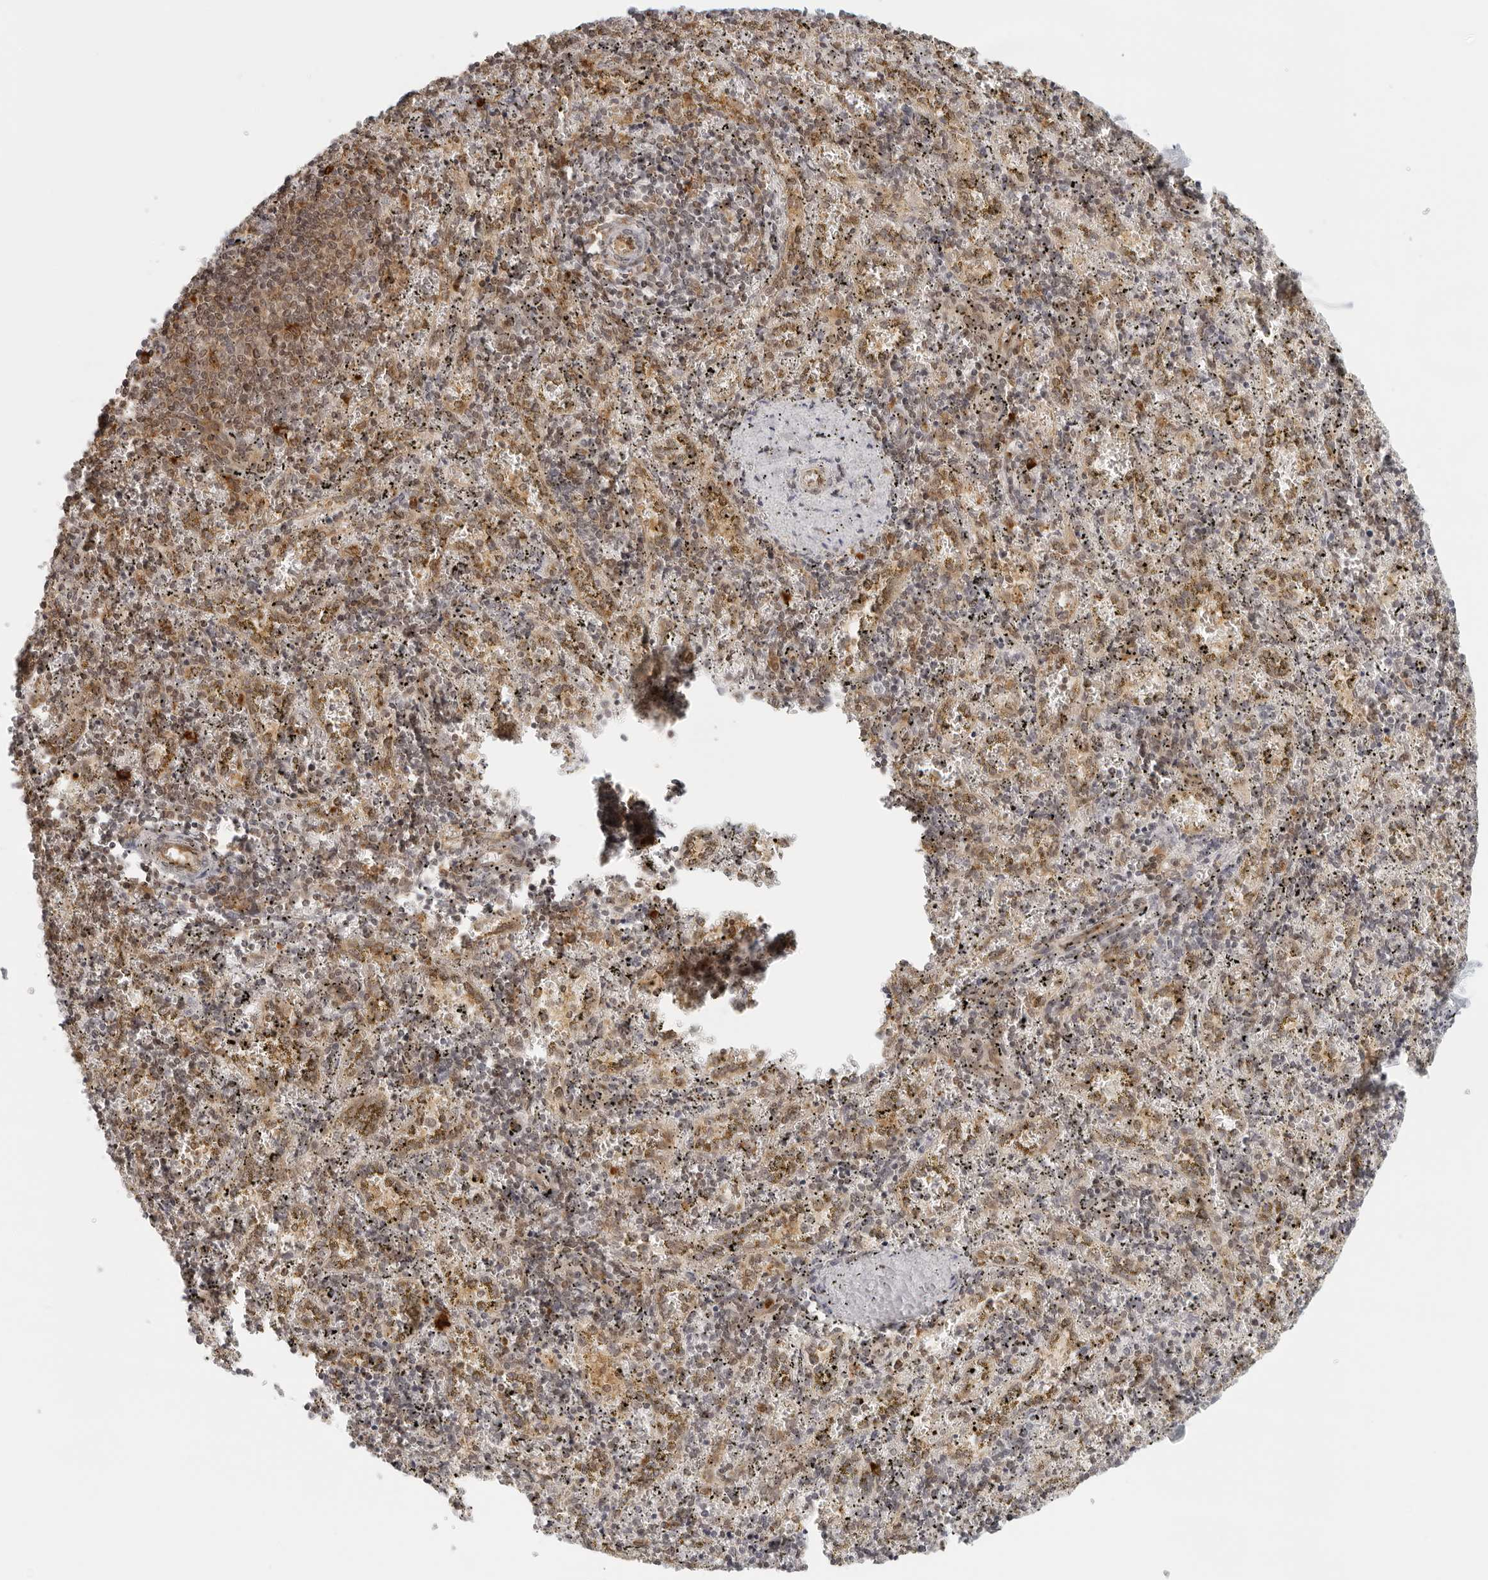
{"staining": {"intensity": "moderate", "quantity": "25%-75%", "location": "cytoplasmic/membranous,nuclear"}, "tissue": "spleen", "cell_type": "Cells in red pulp", "image_type": "normal", "snomed": [{"axis": "morphology", "description": "Normal tissue, NOS"}, {"axis": "topography", "description": "Spleen"}], "caption": "Immunohistochemical staining of normal human spleen reveals 25%-75% levels of moderate cytoplasmic/membranous,nuclear protein staining in about 25%-75% of cells in red pulp. The protein of interest is shown in brown color, while the nuclei are stained blue.", "gene": "EIF4G1", "patient": {"sex": "male", "age": 11}}